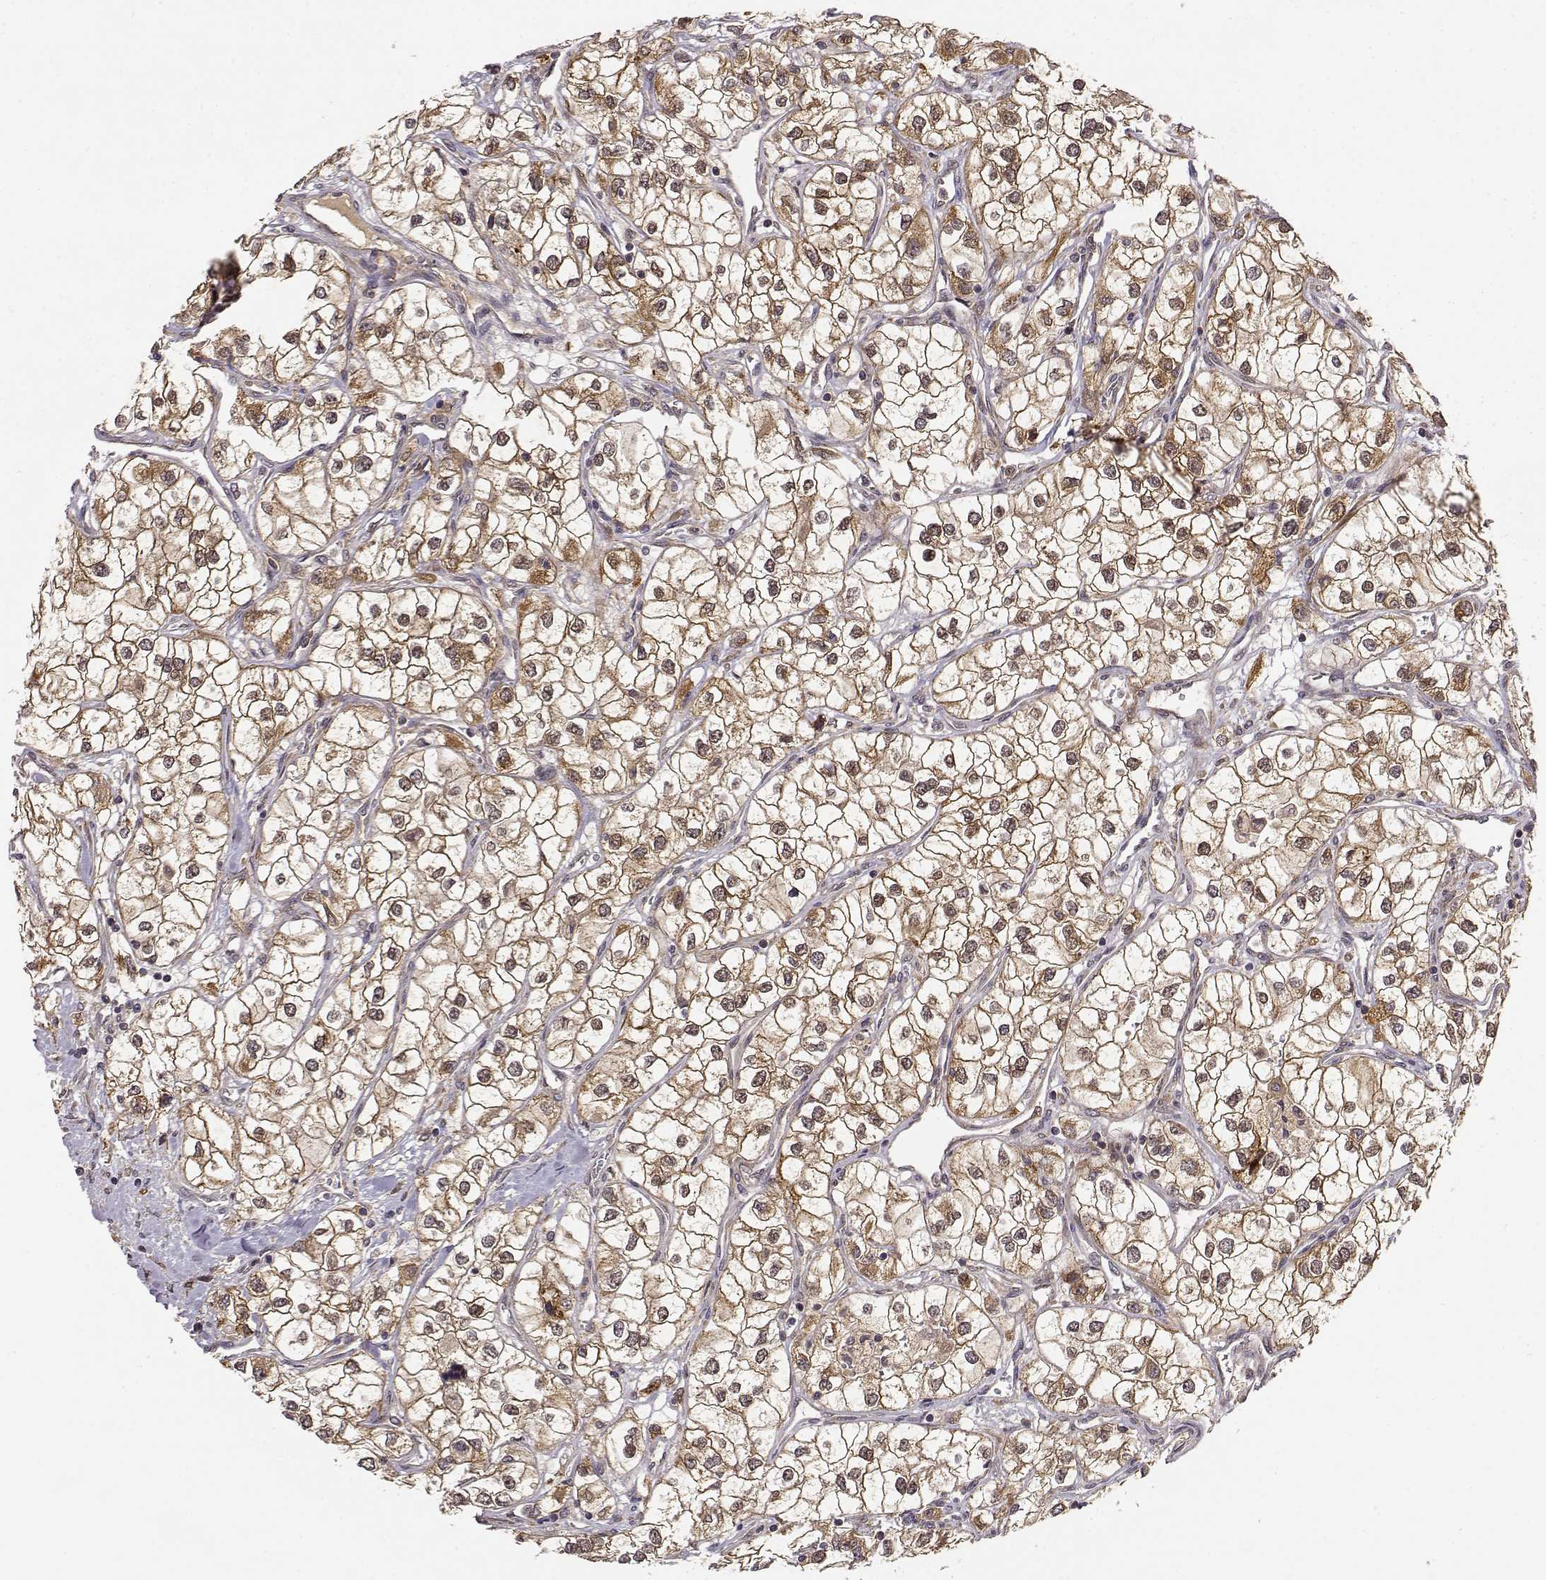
{"staining": {"intensity": "moderate", "quantity": ">75%", "location": "cytoplasmic/membranous"}, "tissue": "renal cancer", "cell_type": "Tumor cells", "image_type": "cancer", "snomed": [{"axis": "morphology", "description": "Adenocarcinoma, NOS"}, {"axis": "topography", "description": "Kidney"}], "caption": "Renal cancer stained with immunohistochemistry (IHC) reveals moderate cytoplasmic/membranous staining in approximately >75% of tumor cells. The staining was performed using DAB (3,3'-diaminobenzidine) to visualize the protein expression in brown, while the nuclei were stained in blue with hematoxylin (Magnification: 20x).", "gene": "ERGIC2", "patient": {"sex": "male", "age": 59}}